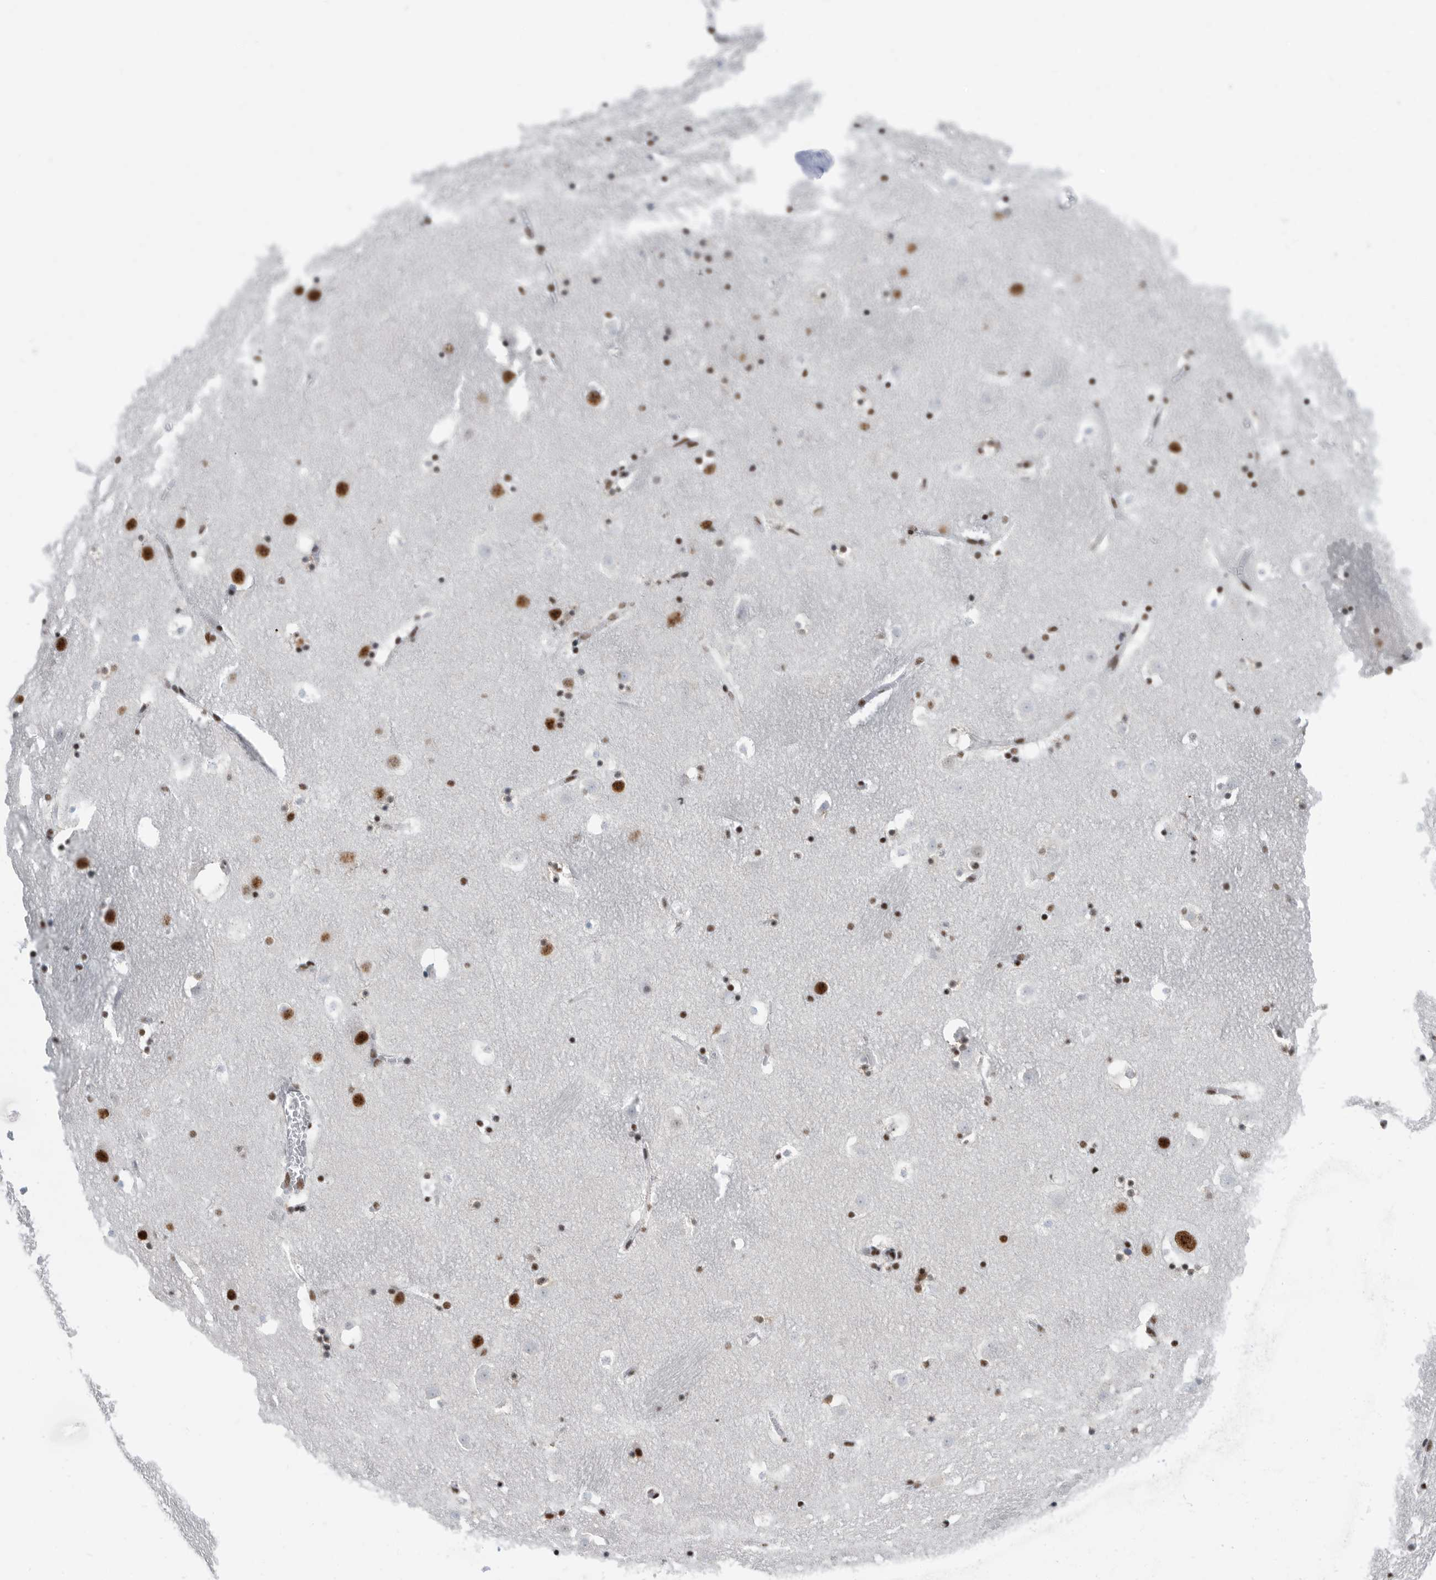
{"staining": {"intensity": "strong", "quantity": ">75%", "location": "nuclear"}, "tissue": "caudate", "cell_type": "Glial cells", "image_type": "normal", "snomed": [{"axis": "morphology", "description": "Normal tissue, NOS"}, {"axis": "topography", "description": "Lateral ventricle wall"}], "caption": "Strong nuclear staining for a protein is appreciated in about >75% of glial cells of unremarkable caudate using IHC.", "gene": "SF3A1", "patient": {"sex": "male", "age": 45}}